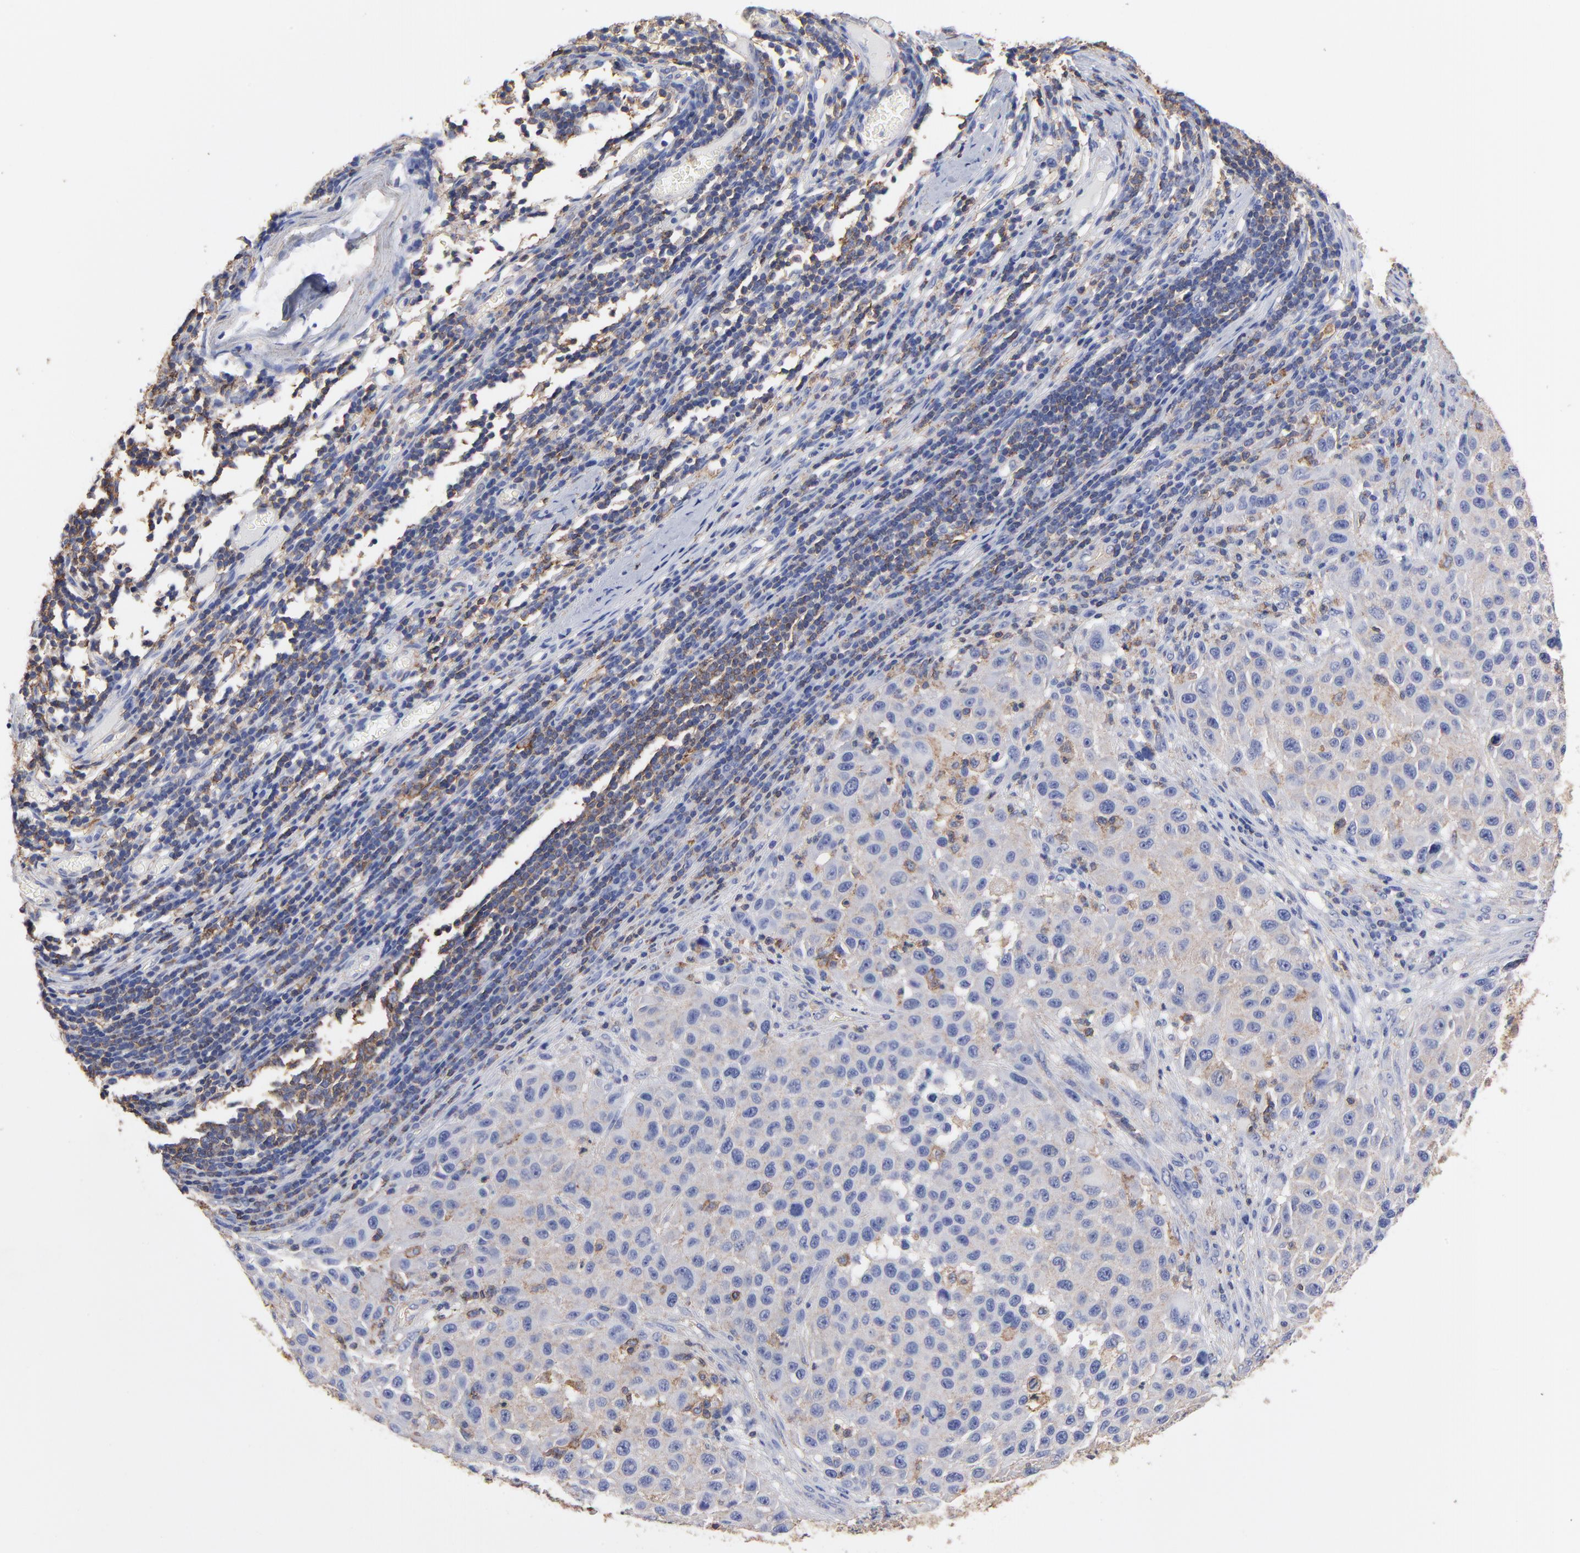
{"staining": {"intensity": "weak", "quantity": "25%-75%", "location": "cytoplasmic/membranous"}, "tissue": "melanoma", "cell_type": "Tumor cells", "image_type": "cancer", "snomed": [{"axis": "morphology", "description": "Malignant melanoma, Metastatic site"}, {"axis": "topography", "description": "Lymph node"}], "caption": "Weak cytoplasmic/membranous protein positivity is appreciated in about 25%-75% of tumor cells in melanoma.", "gene": "ASL", "patient": {"sex": "male", "age": 61}}